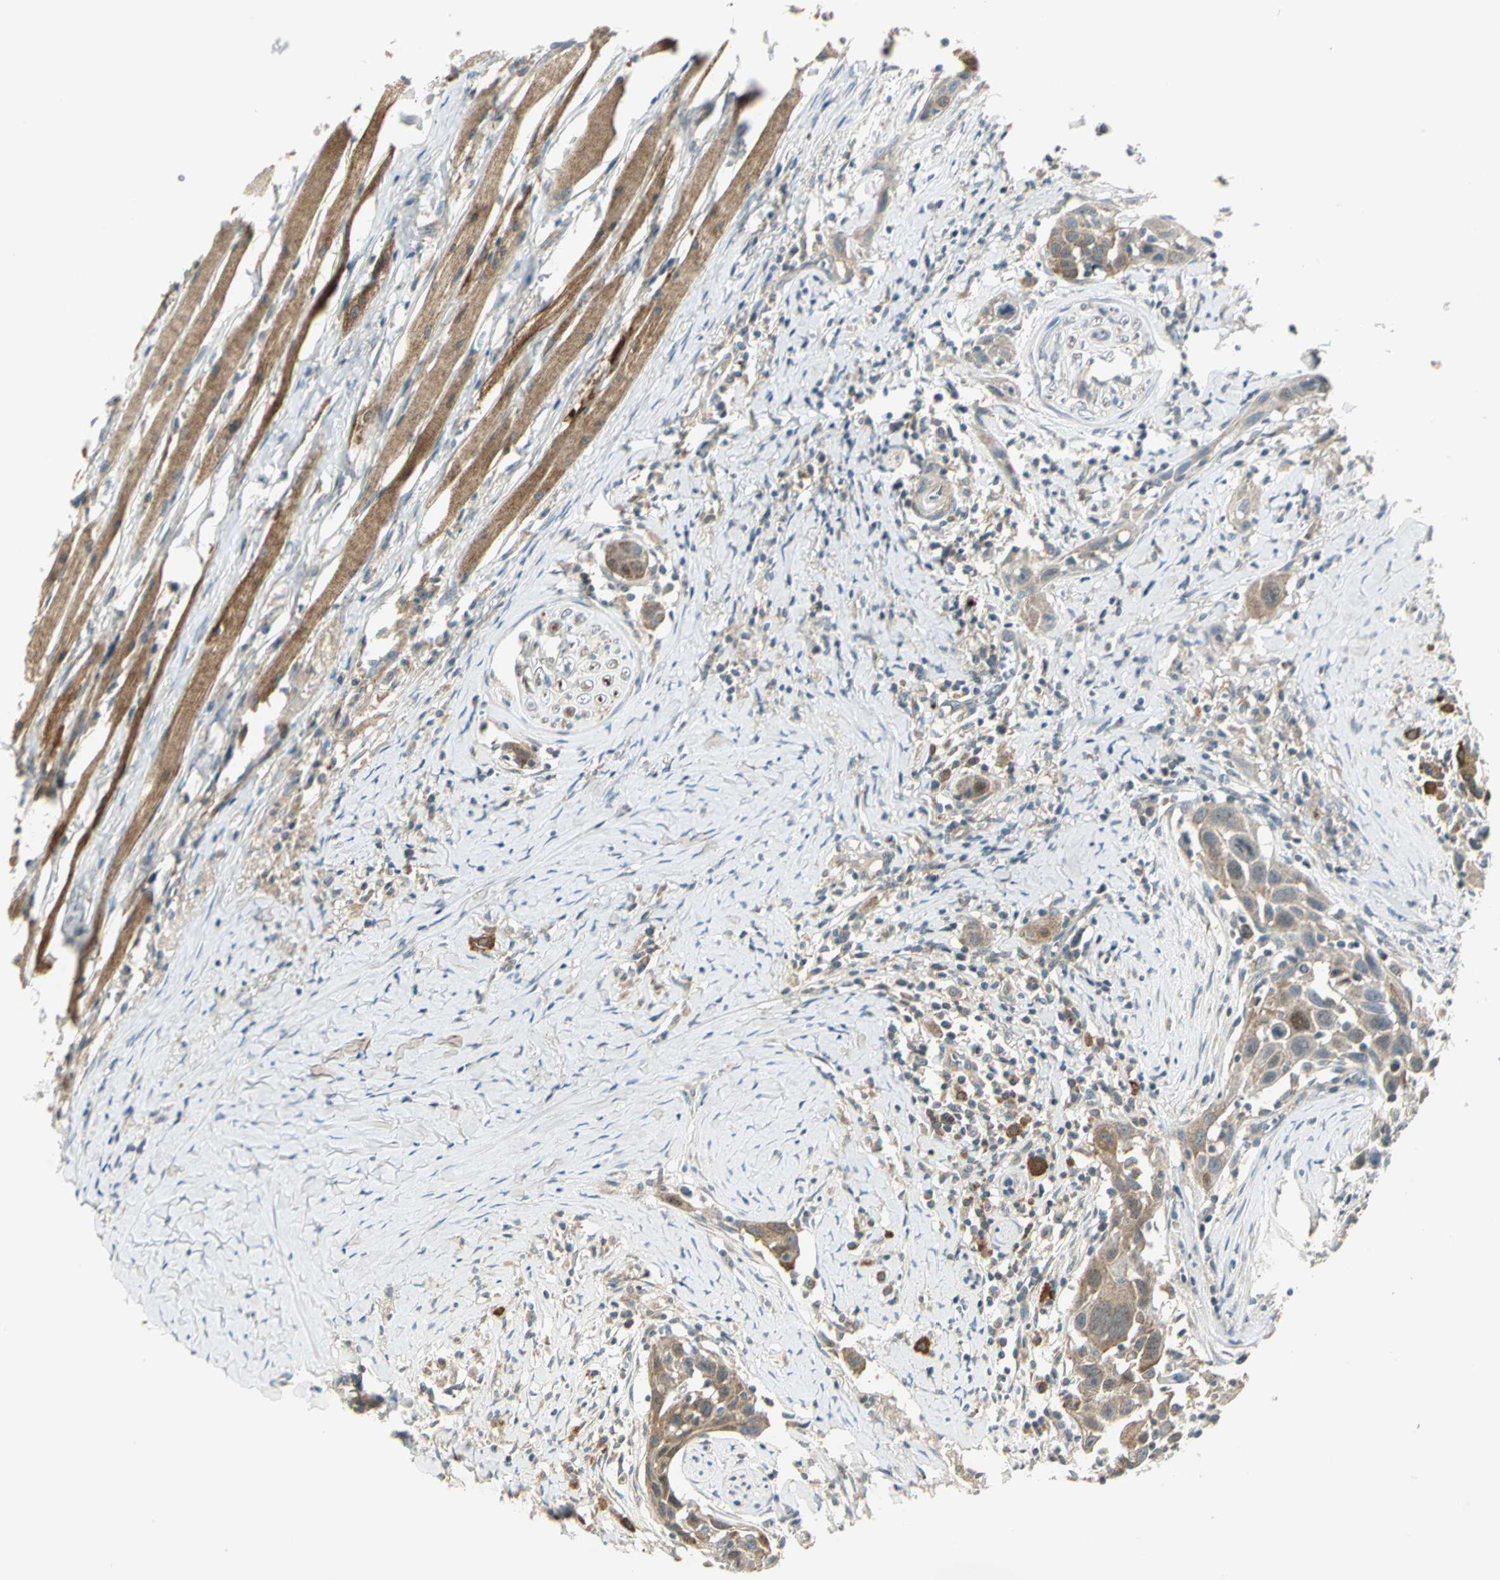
{"staining": {"intensity": "weak", "quantity": ">75%", "location": "cytoplasmic/membranous"}, "tissue": "head and neck cancer", "cell_type": "Tumor cells", "image_type": "cancer", "snomed": [{"axis": "morphology", "description": "Normal tissue, NOS"}, {"axis": "morphology", "description": "Squamous cell carcinoma, NOS"}, {"axis": "topography", "description": "Oral tissue"}, {"axis": "topography", "description": "Head-Neck"}], "caption": "There is low levels of weak cytoplasmic/membranous staining in tumor cells of squamous cell carcinoma (head and neck), as demonstrated by immunohistochemical staining (brown color).", "gene": "MAPK8IP3", "patient": {"sex": "female", "age": 50}}